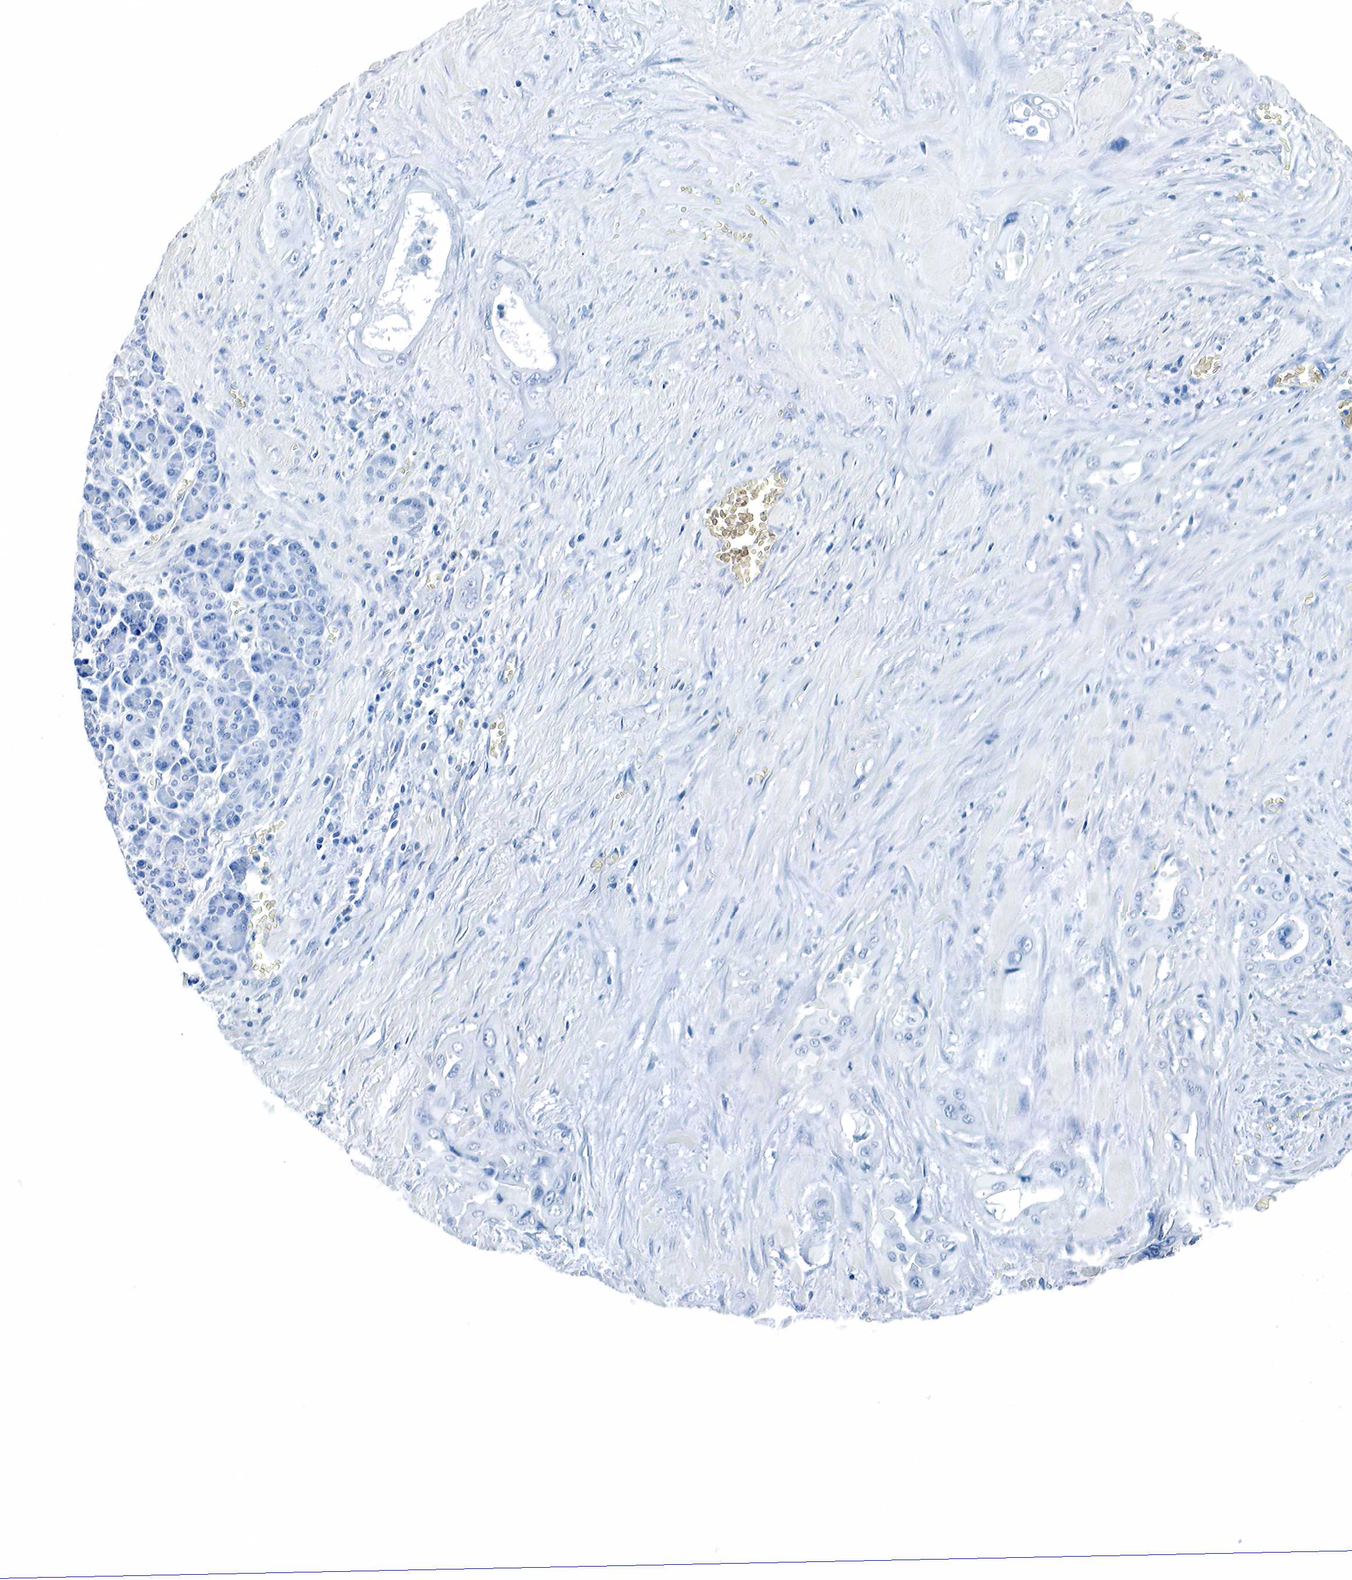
{"staining": {"intensity": "negative", "quantity": "none", "location": "none"}, "tissue": "pancreatic cancer", "cell_type": "Tumor cells", "image_type": "cancer", "snomed": [{"axis": "morphology", "description": "Adenocarcinoma, NOS"}, {"axis": "topography", "description": "Pancreas"}], "caption": "DAB immunohistochemical staining of pancreatic adenocarcinoma exhibits no significant expression in tumor cells.", "gene": "GAST", "patient": {"sex": "female", "age": 57}}